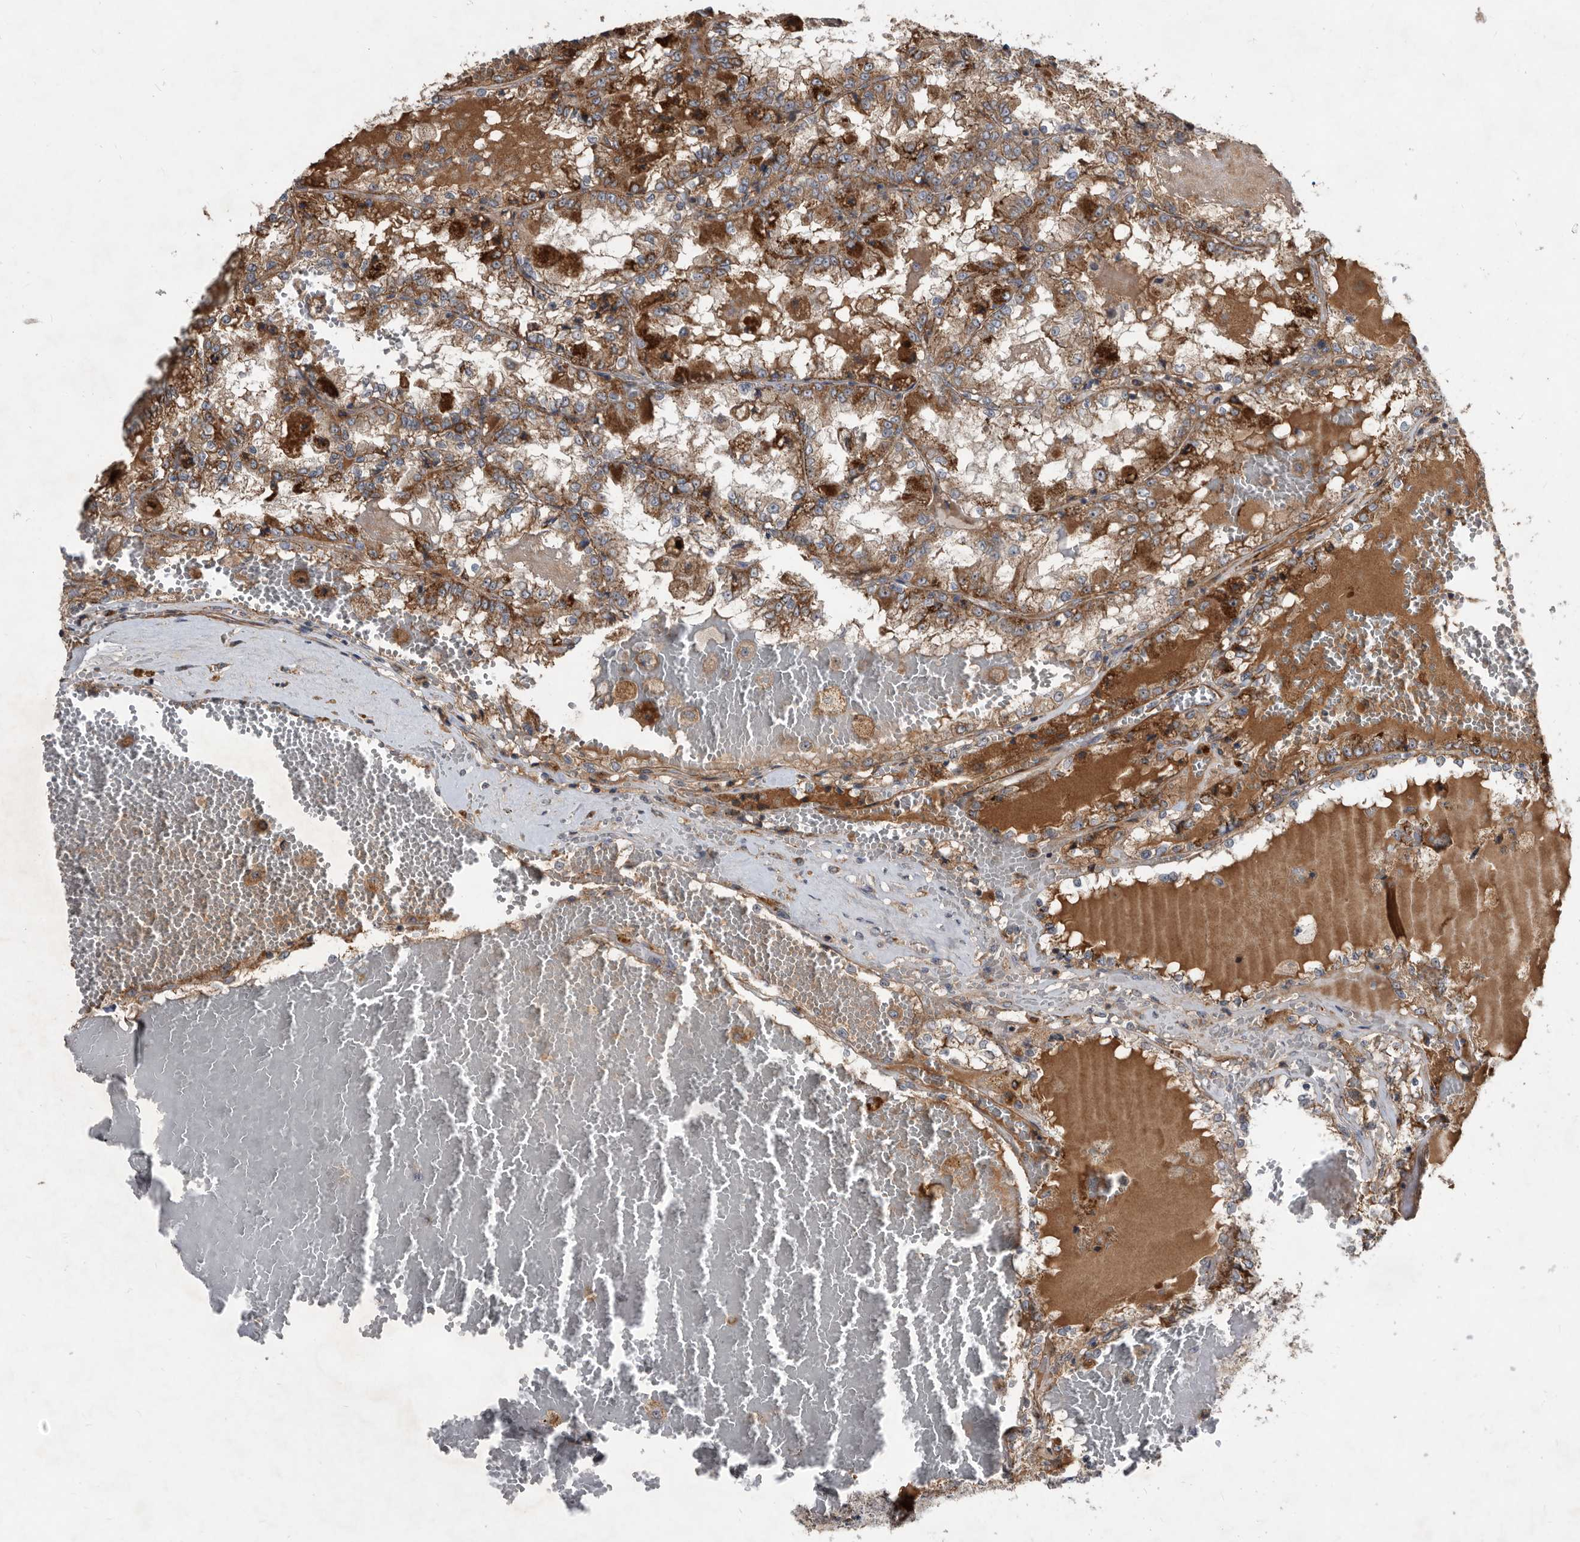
{"staining": {"intensity": "moderate", "quantity": ">75%", "location": "cytoplasmic/membranous"}, "tissue": "renal cancer", "cell_type": "Tumor cells", "image_type": "cancer", "snomed": [{"axis": "morphology", "description": "Adenocarcinoma, NOS"}, {"axis": "topography", "description": "Kidney"}], "caption": "Renal cancer (adenocarcinoma) stained with DAB (3,3'-diaminobenzidine) IHC displays medium levels of moderate cytoplasmic/membranous positivity in approximately >75% of tumor cells. Immunohistochemistry stains the protein of interest in brown and the nuclei are stained blue.", "gene": "PI15", "patient": {"sex": "female", "age": 56}}